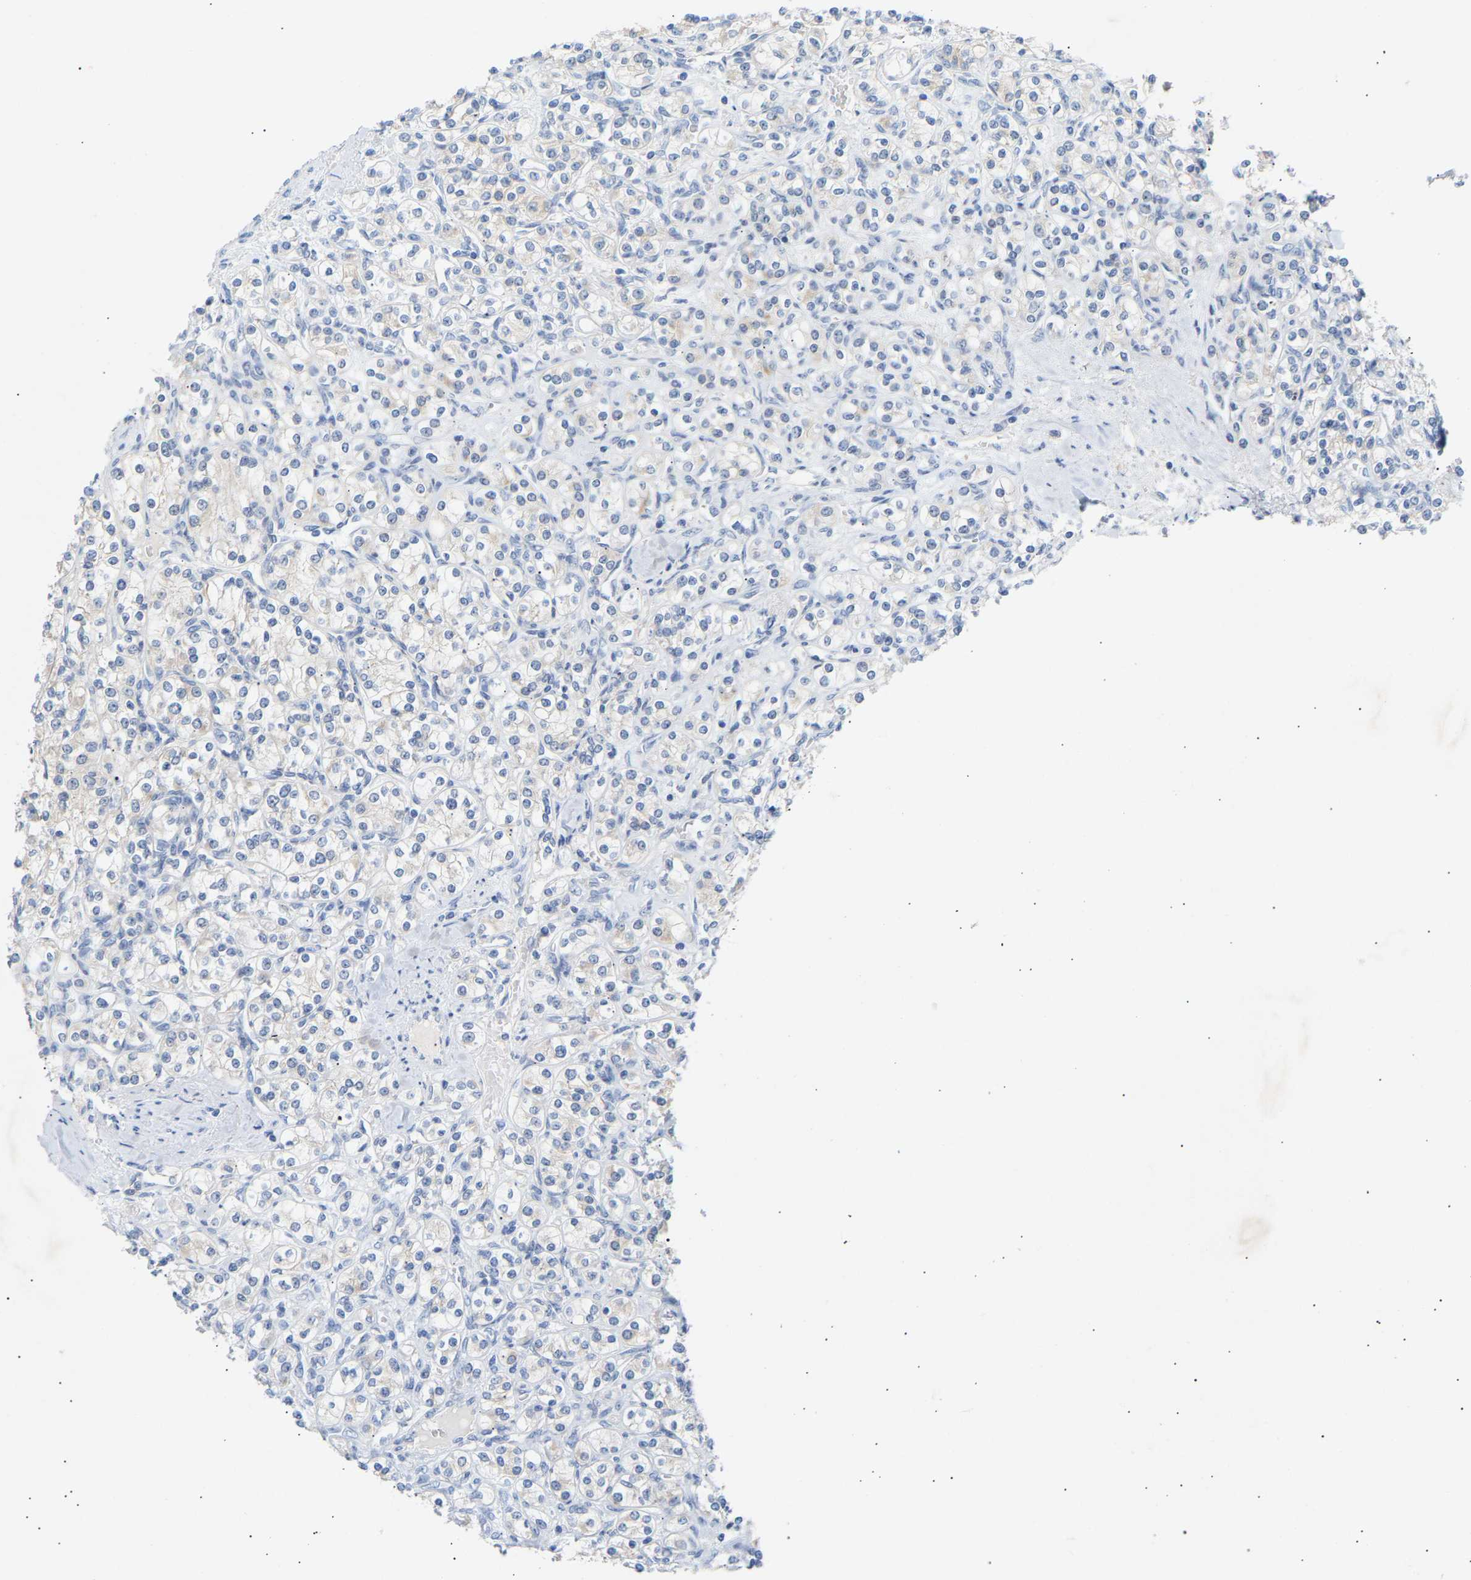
{"staining": {"intensity": "negative", "quantity": "none", "location": "none"}, "tissue": "renal cancer", "cell_type": "Tumor cells", "image_type": "cancer", "snomed": [{"axis": "morphology", "description": "Adenocarcinoma, NOS"}, {"axis": "topography", "description": "Kidney"}], "caption": "Image shows no protein positivity in tumor cells of adenocarcinoma (renal) tissue.", "gene": "PEX1", "patient": {"sex": "male", "age": 77}}